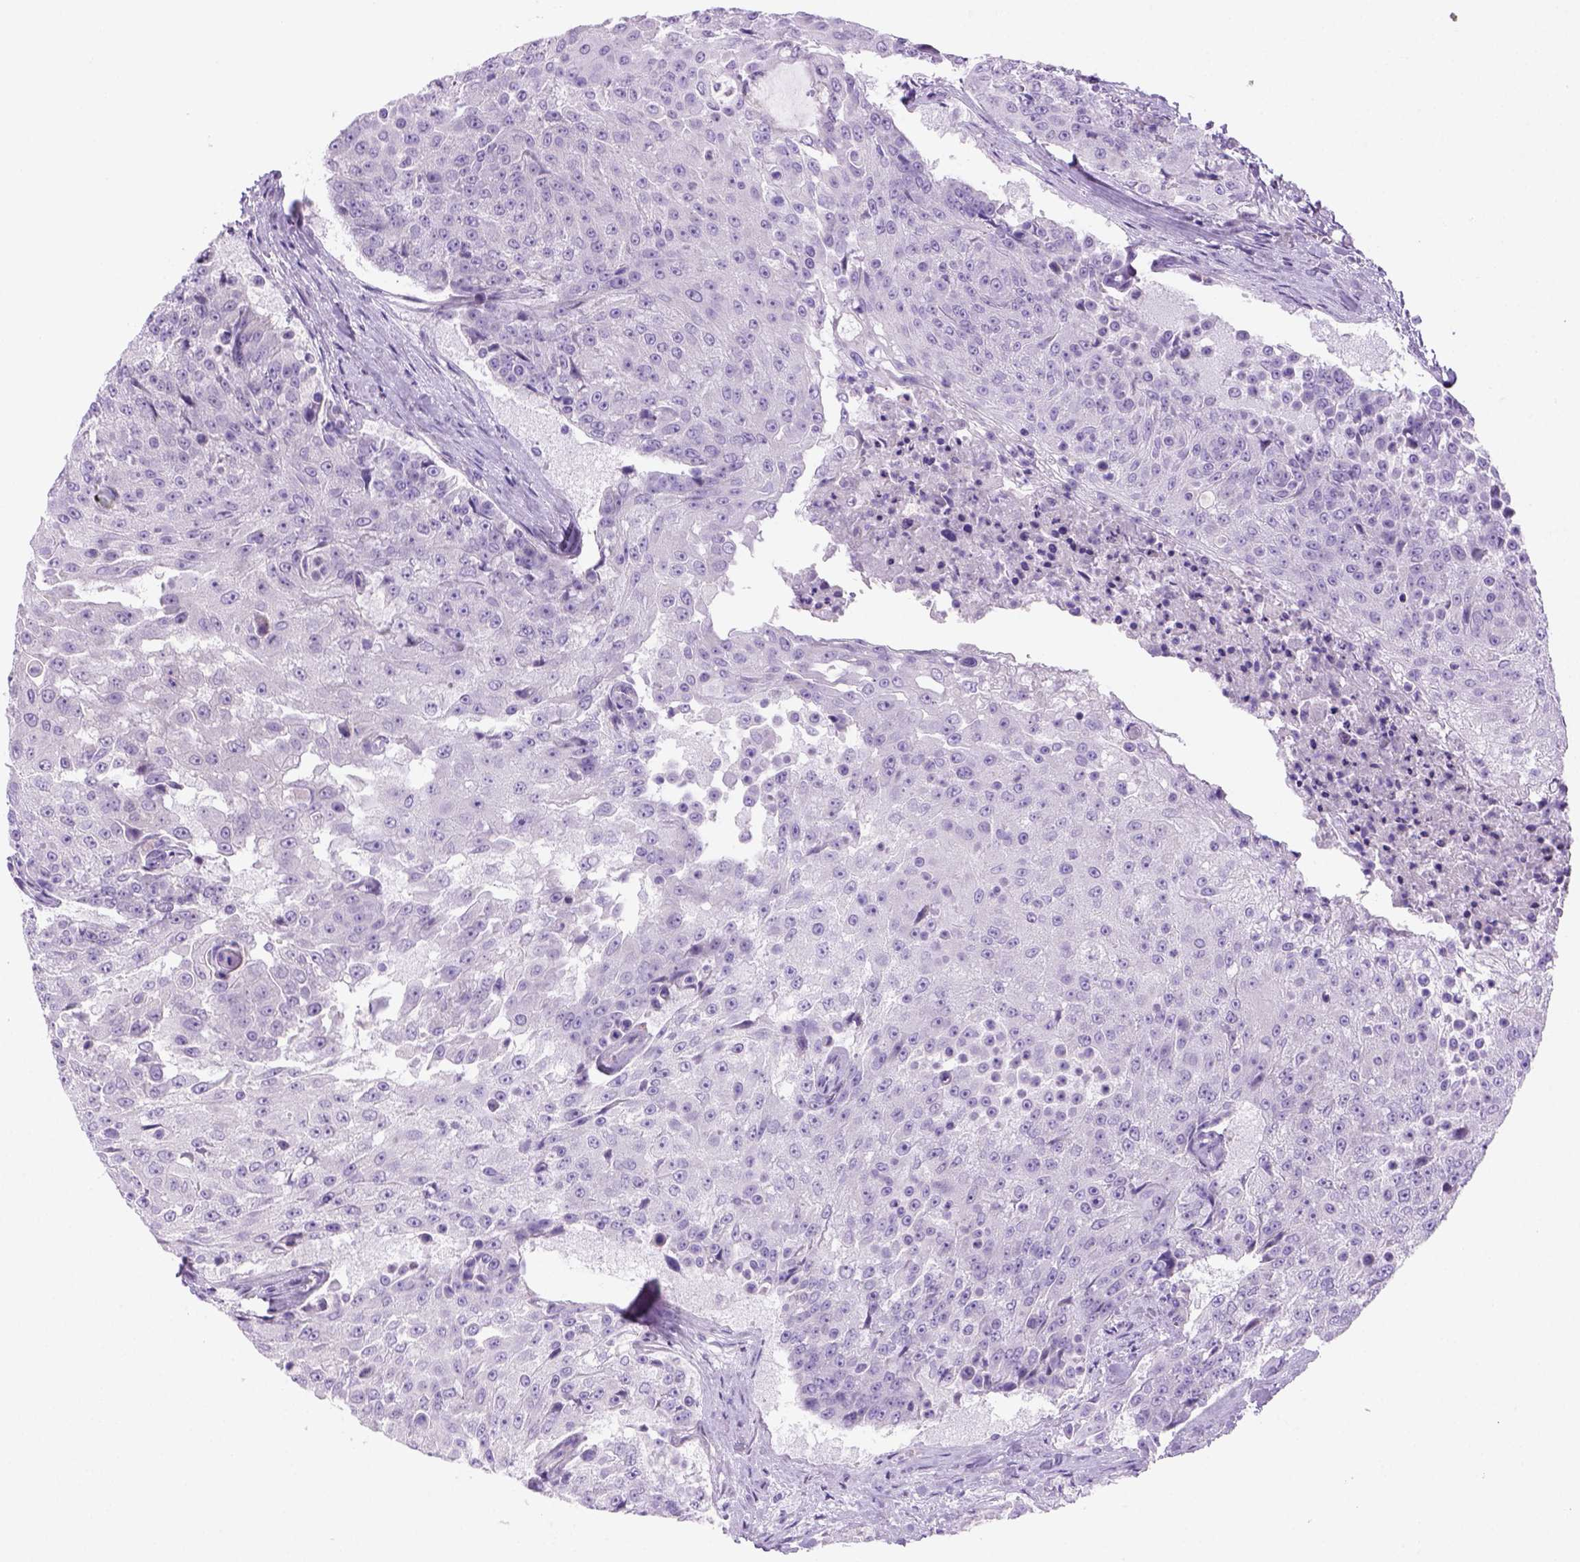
{"staining": {"intensity": "negative", "quantity": "none", "location": "none"}, "tissue": "urothelial cancer", "cell_type": "Tumor cells", "image_type": "cancer", "snomed": [{"axis": "morphology", "description": "Urothelial carcinoma, High grade"}, {"axis": "topography", "description": "Urinary bladder"}], "caption": "The histopathology image demonstrates no significant positivity in tumor cells of high-grade urothelial carcinoma.", "gene": "DNAH11", "patient": {"sex": "female", "age": 63}}